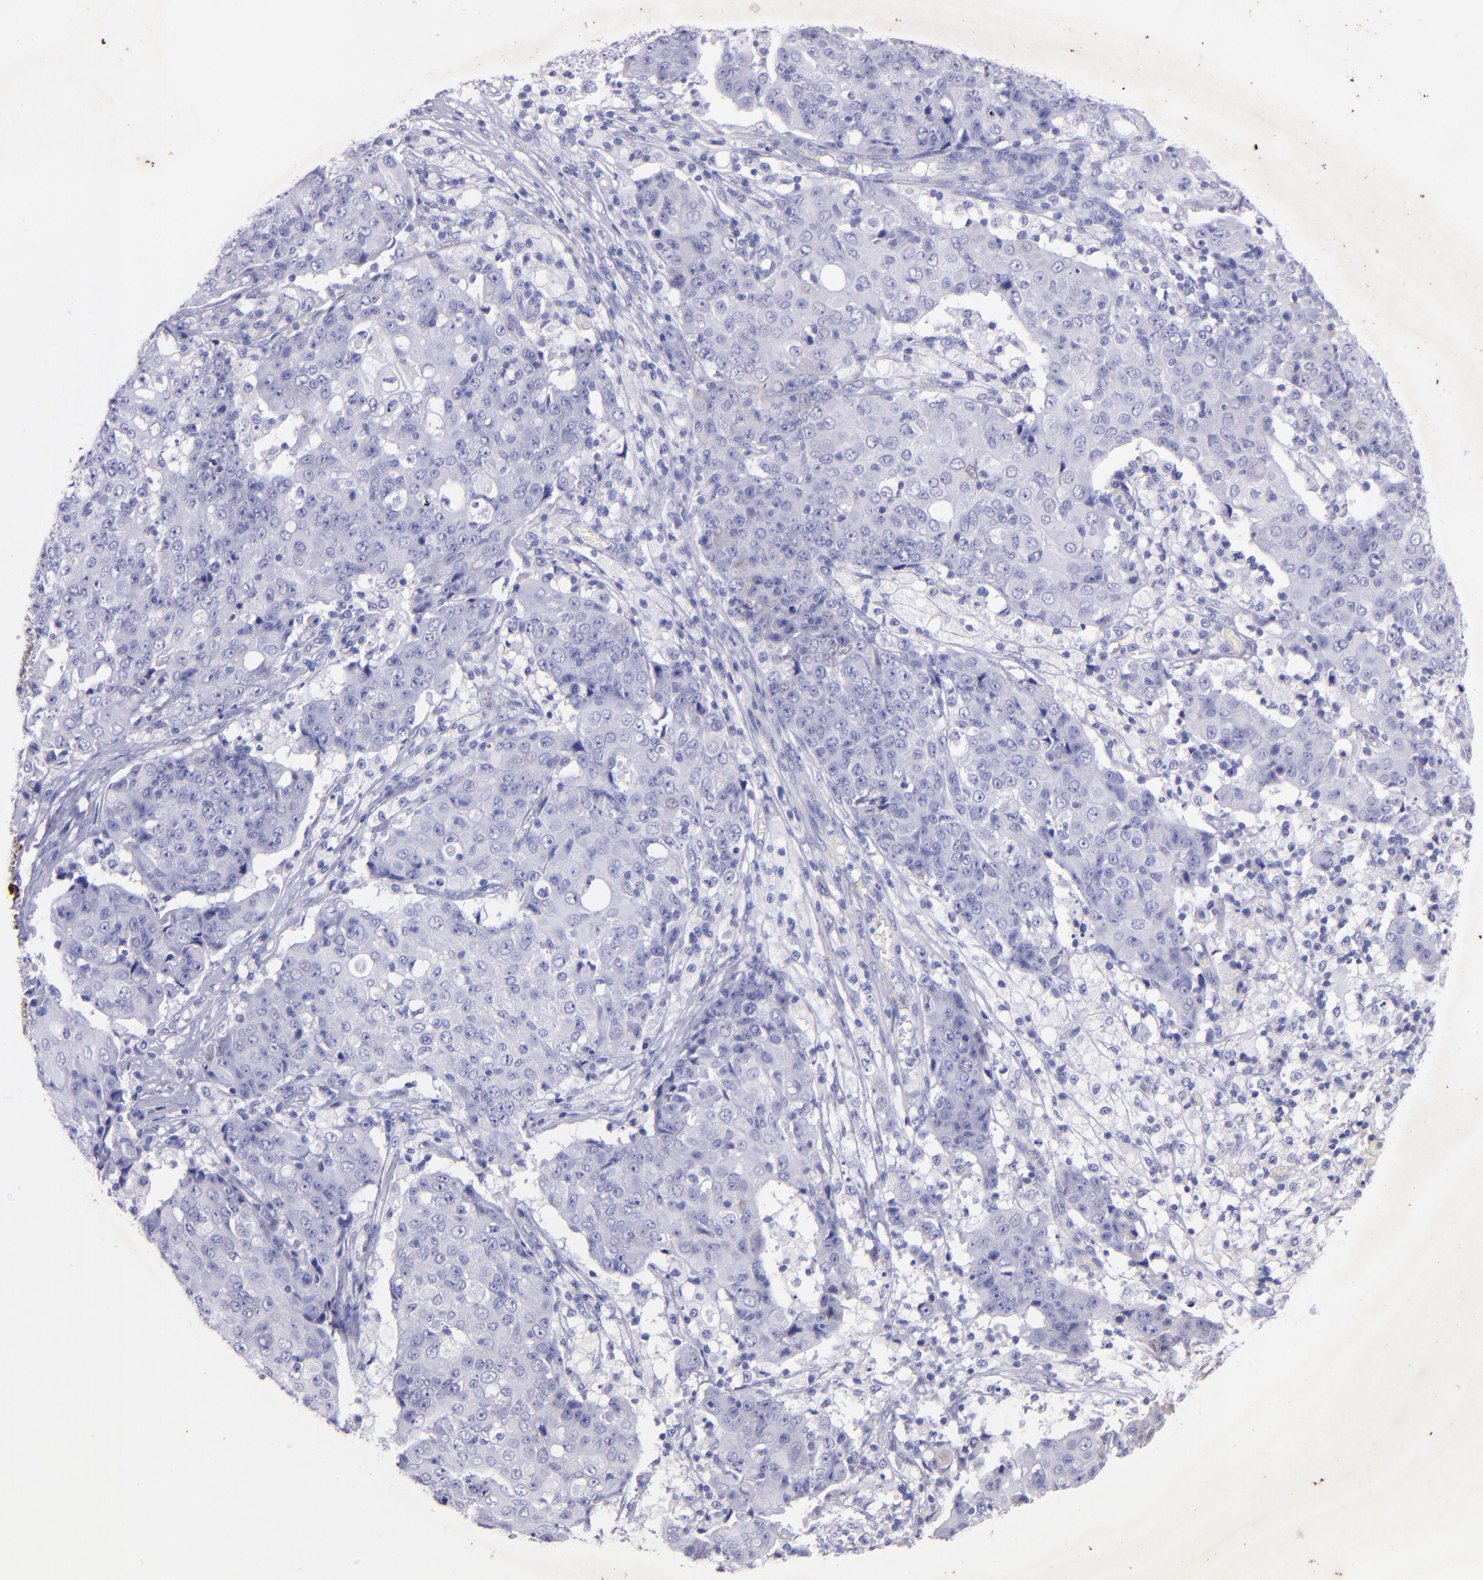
{"staining": {"intensity": "negative", "quantity": "none", "location": "none"}, "tissue": "ovarian cancer", "cell_type": "Tumor cells", "image_type": "cancer", "snomed": [{"axis": "morphology", "description": "Carcinoma, endometroid"}, {"axis": "topography", "description": "Ovary"}], "caption": "Protein analysis of endometroid carcinoma (ovarian) reveals no significant expression in tumor cells.", "gene": "UCHL1", "patient": {"sex": "female", "age": 42}}